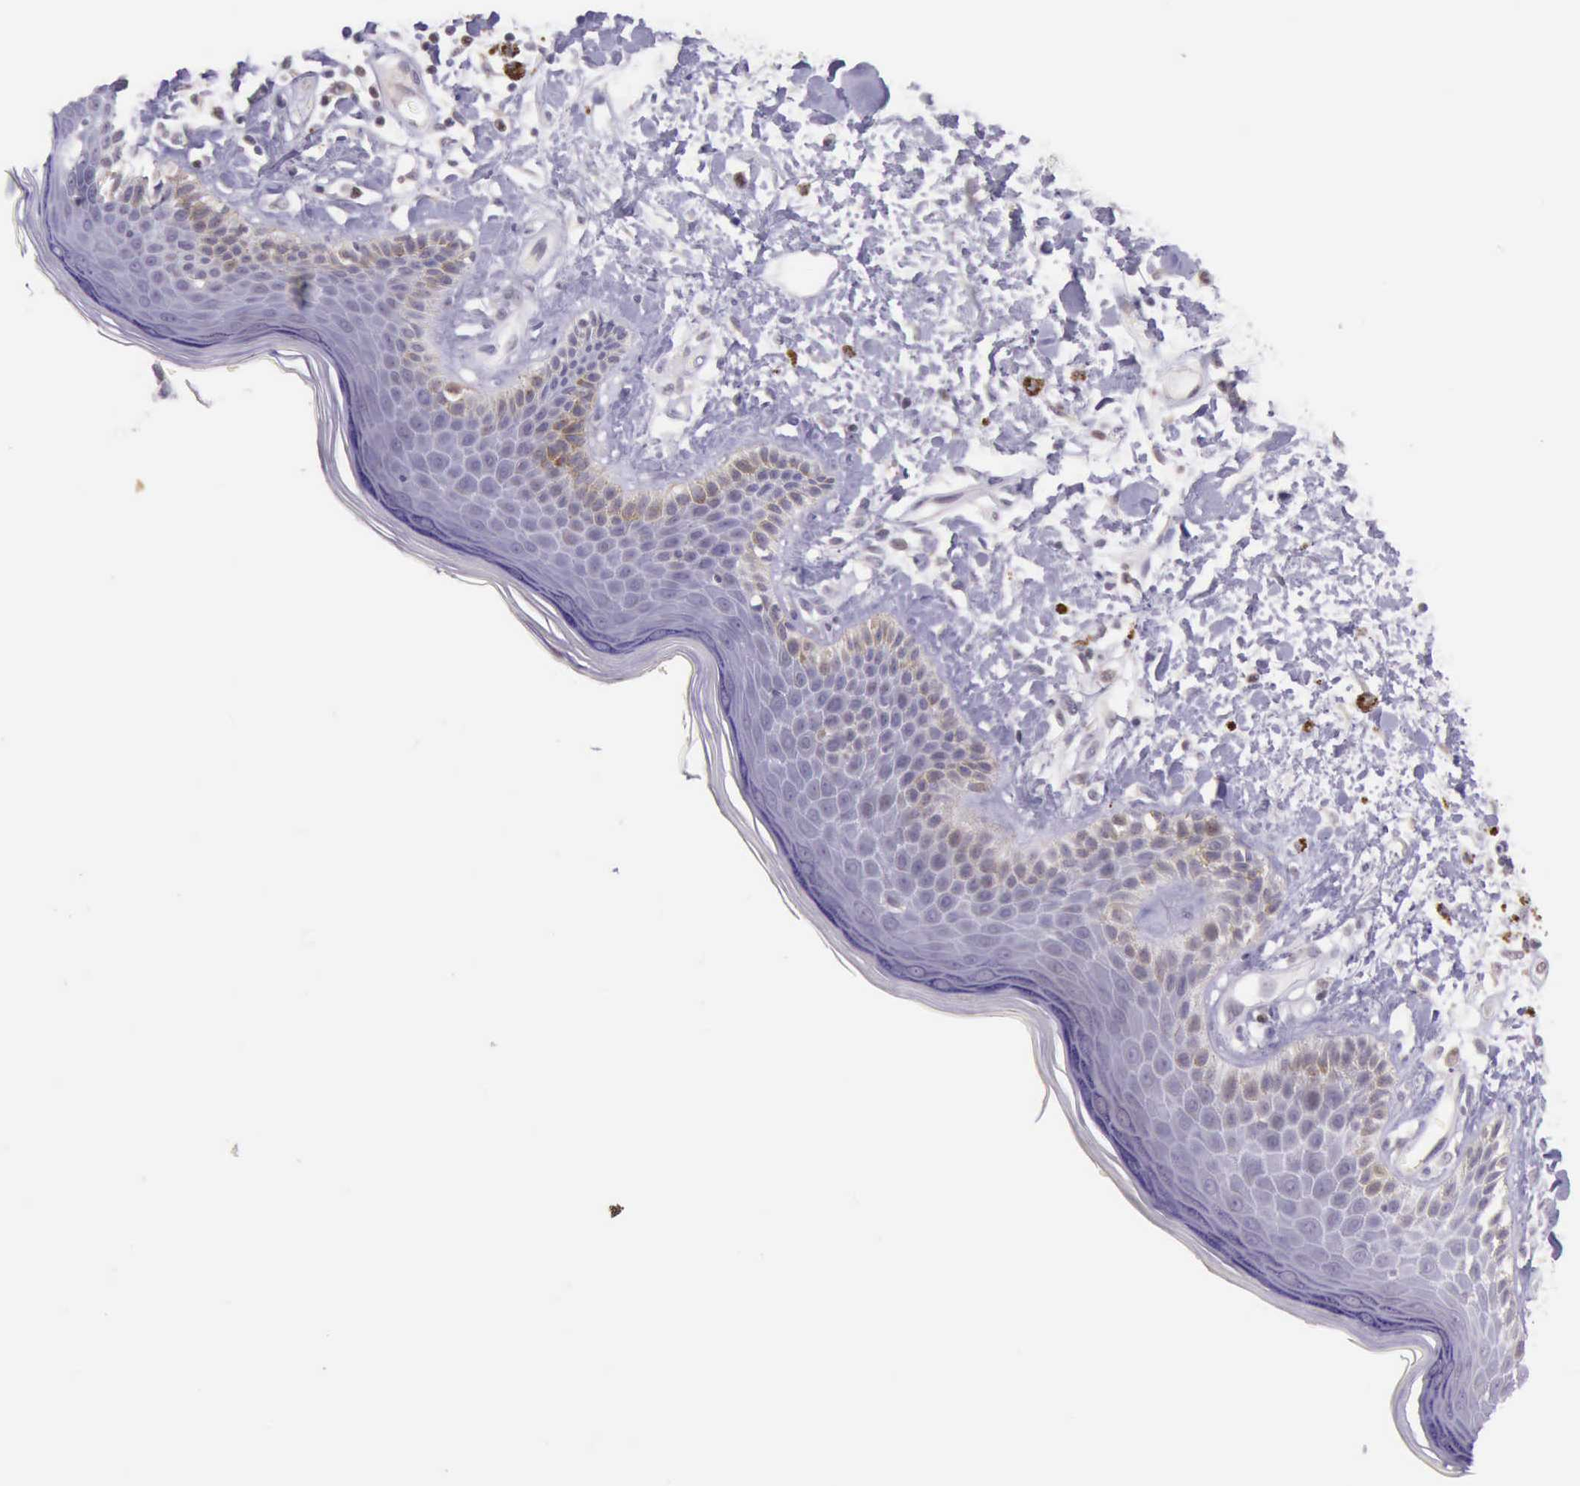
{"staining": {"intensity": "negative", "quantity": "none", "location": "none"}, "tissue": "skin", "cell_type": "Epidermal cells", "image_type": "normal", "snomed": [{"axis": "morphology", "description": "Normal tissue, NOS"}, {"axis": "topography", "description": "Anal"}], "caption": "Photomicrograph shows no protein expression in epidermal cells of benign skin.", "gene": "PARP1", "patient": {"sex": "female", "age": 78}}